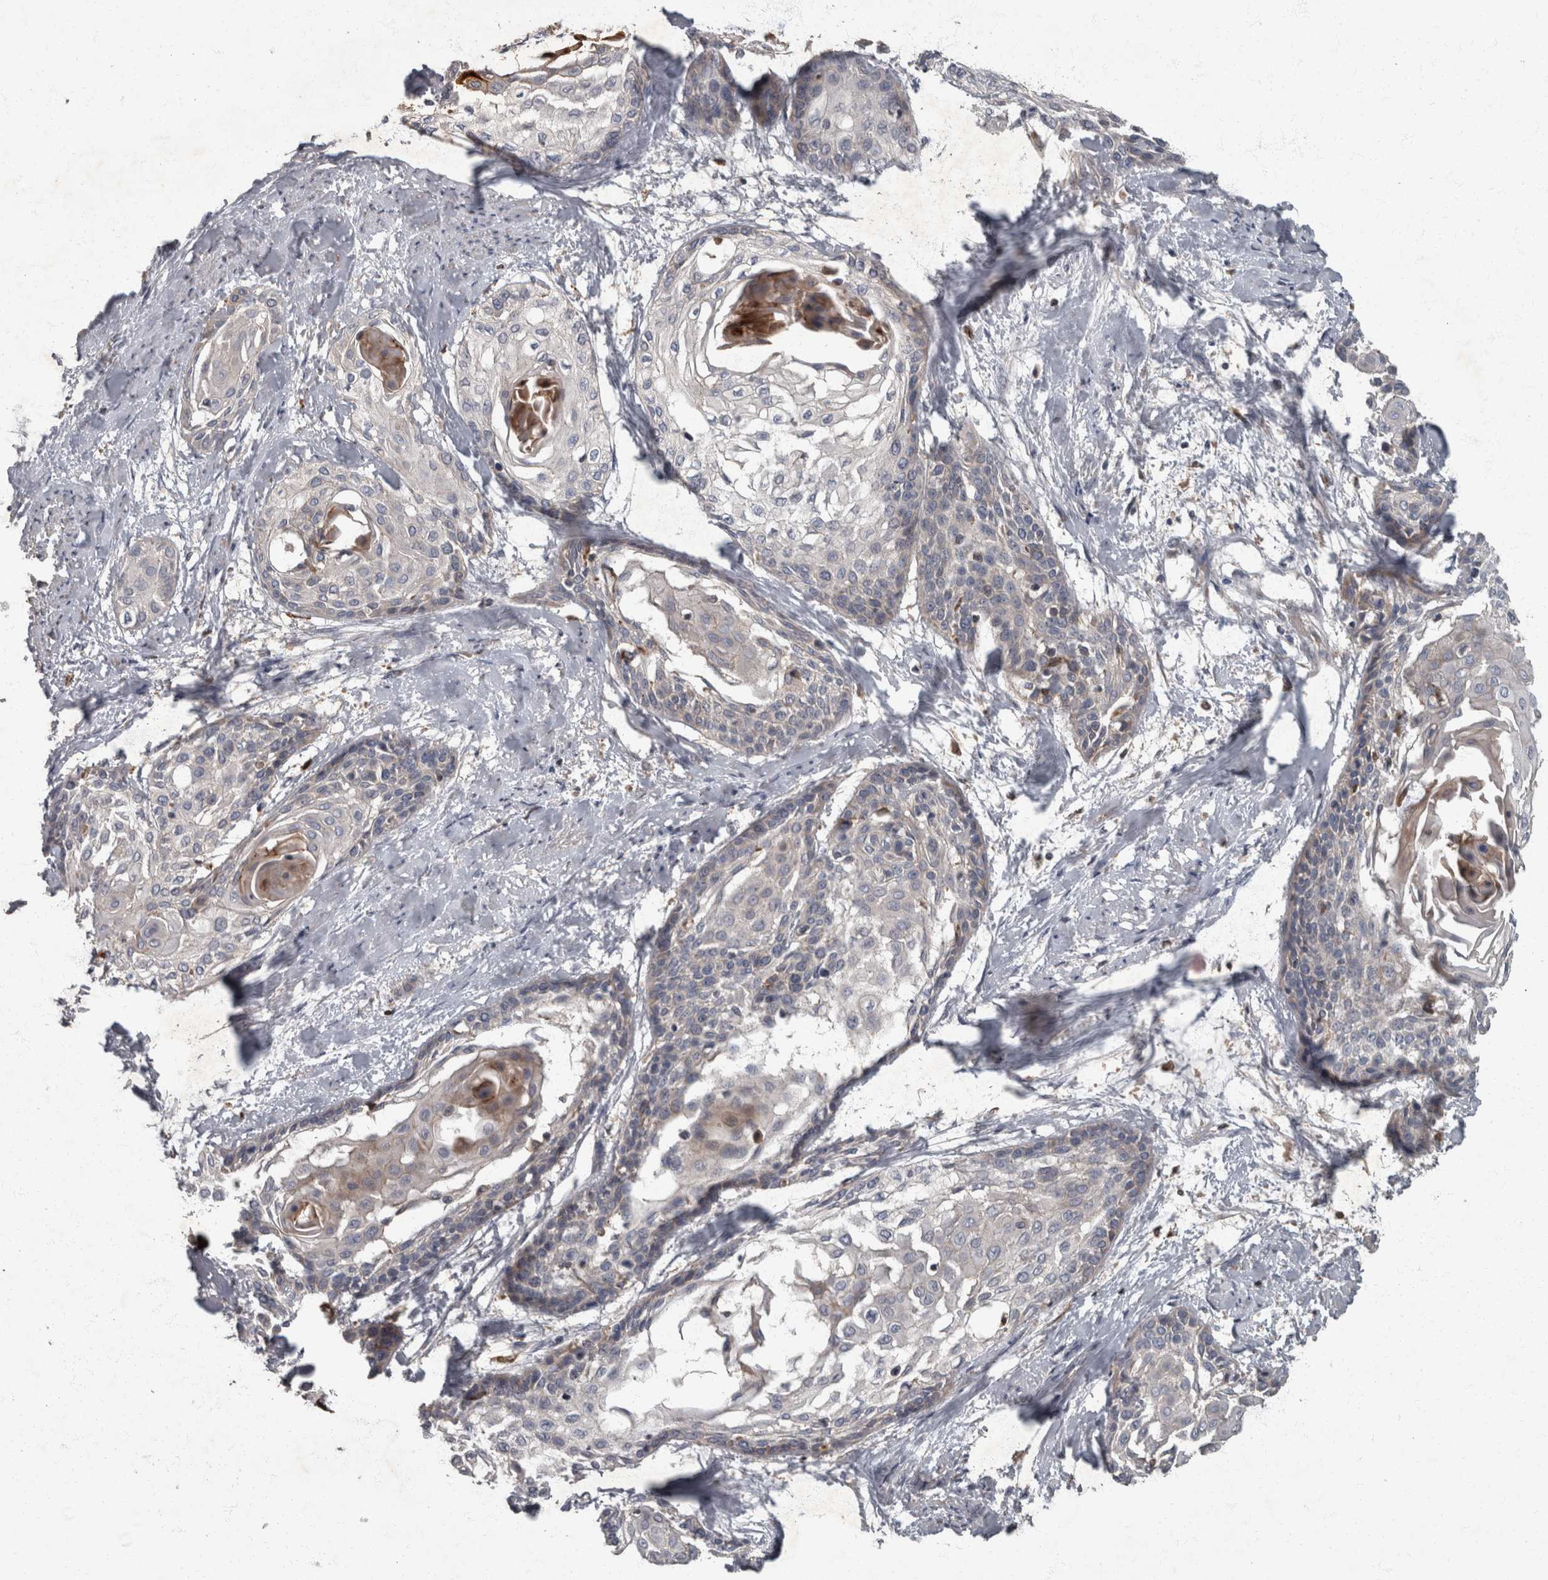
{"staining": {"intensity": "weak", "quantity": "<25%", "location": "cytoplasmic/membranous"}, "tissue": "cervical cancer", "cell_type": "Tumor cells", "image_type": "cancer", "snomed": [{"axis": "morphology", "description": "Squamous cell carcinoma, NOS"}, {"axis": "topography", "description": "Cervix"}], "caption": "Protein analysis of cervical squamous cell carcinoma displays no significant expression in tumor cells. (DAB (3,3'-diaminobenzidine) immunohistochemistry (IHC), high magnification).", "gene": "PPP1R3C", "patient": {"sex": "female", "age": 57}}